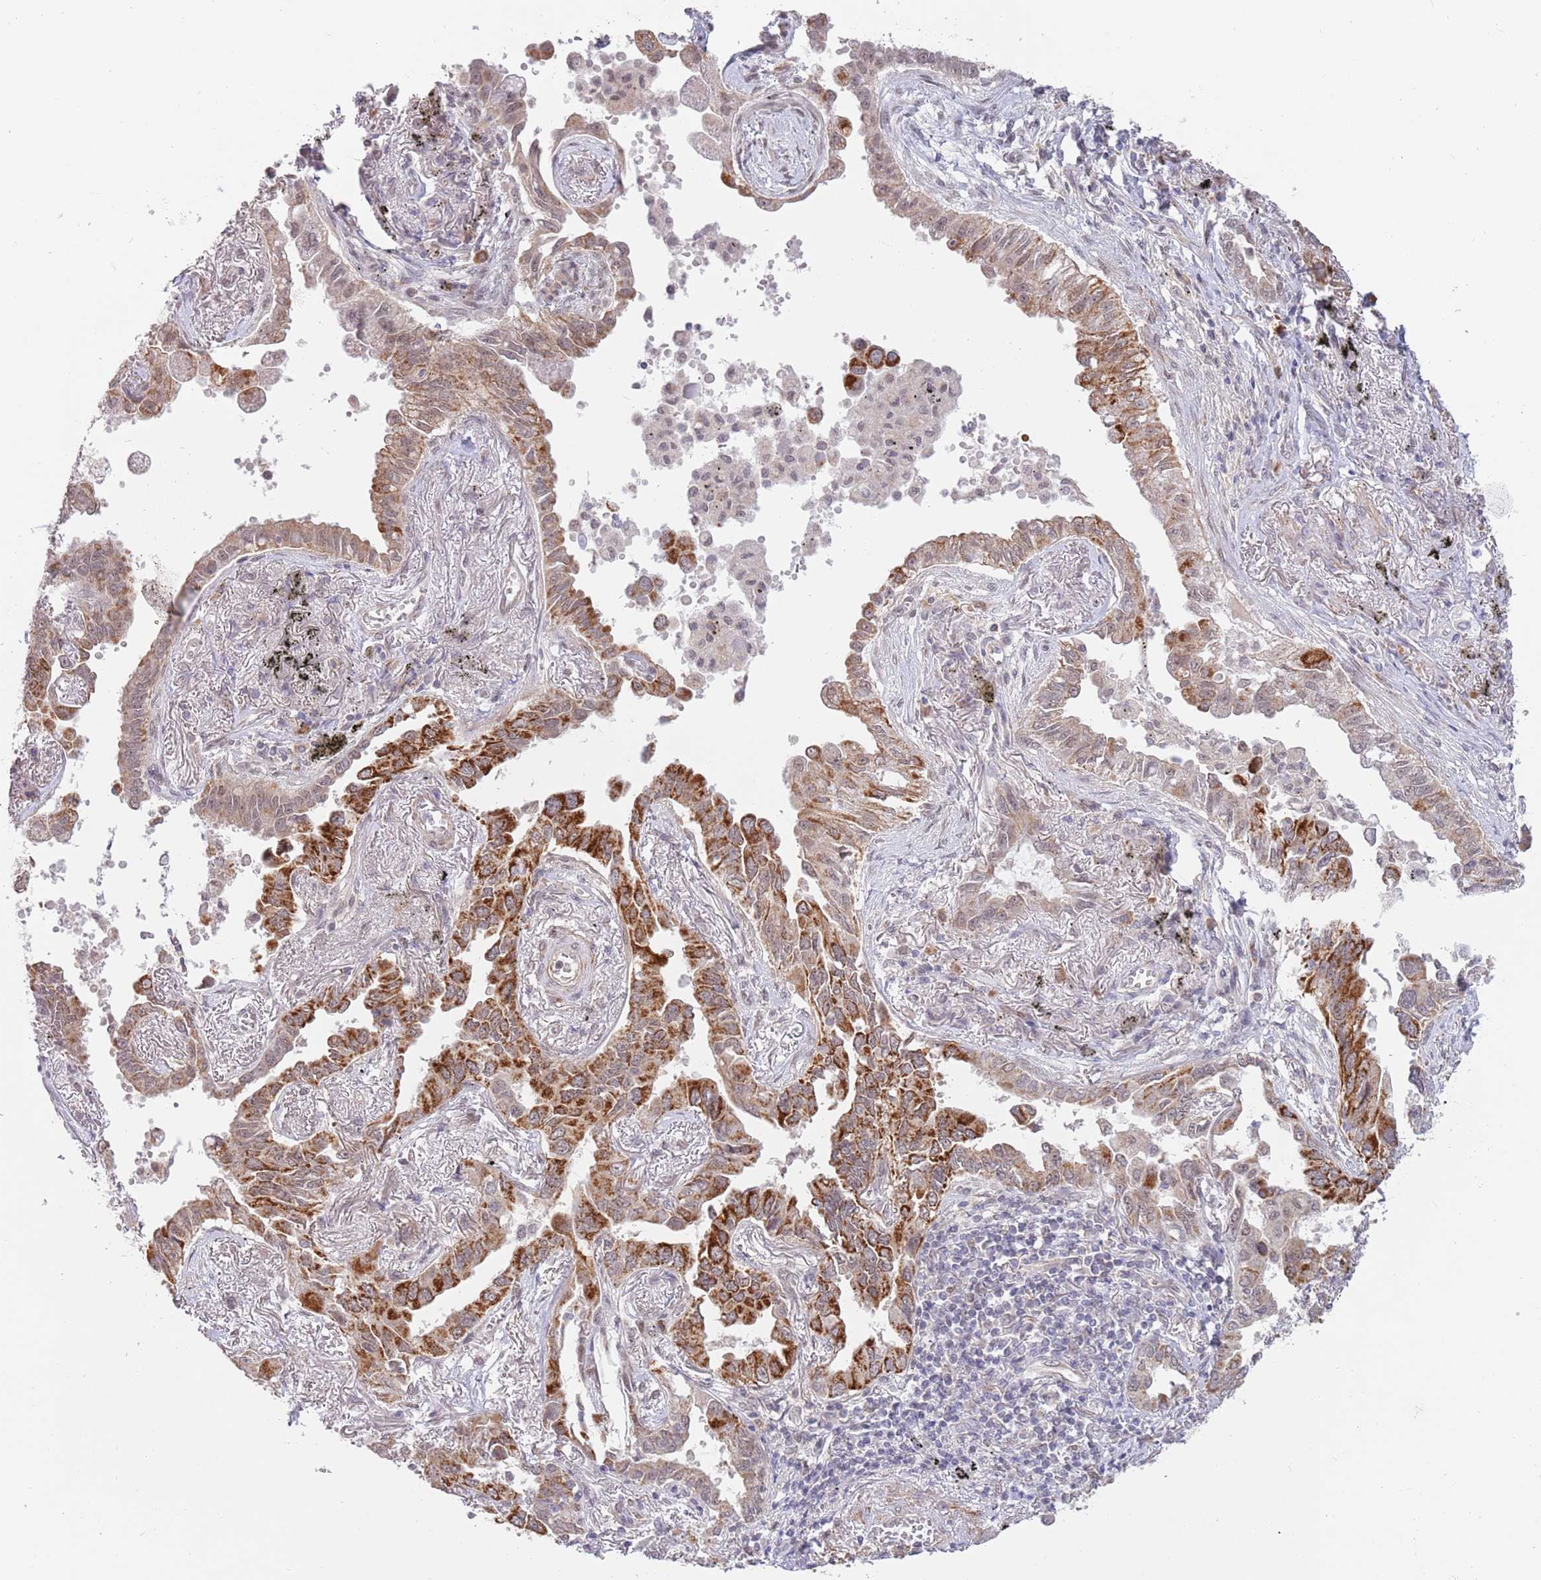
{"staining": {"intensity": "strong", "quantity": "25%-75%", "location": "cytoplasmic/membranous"}, "tissue": "lung cancer", "cell_type": "Tumor cells", "image_type": "cancer", "snomed": [{"axis": "morphology", "description": "Adenocarcinoma, NOS"}, {"axis": "topography", "description": "Lung"}], "caption": "Protein staining of lung cancer tissue reveals strong cytoplasmic/membranous staining in about 25%-75% of tumor cells.", "gene": "UQCC3", "patient": {"sex": "male", "age": 67}}